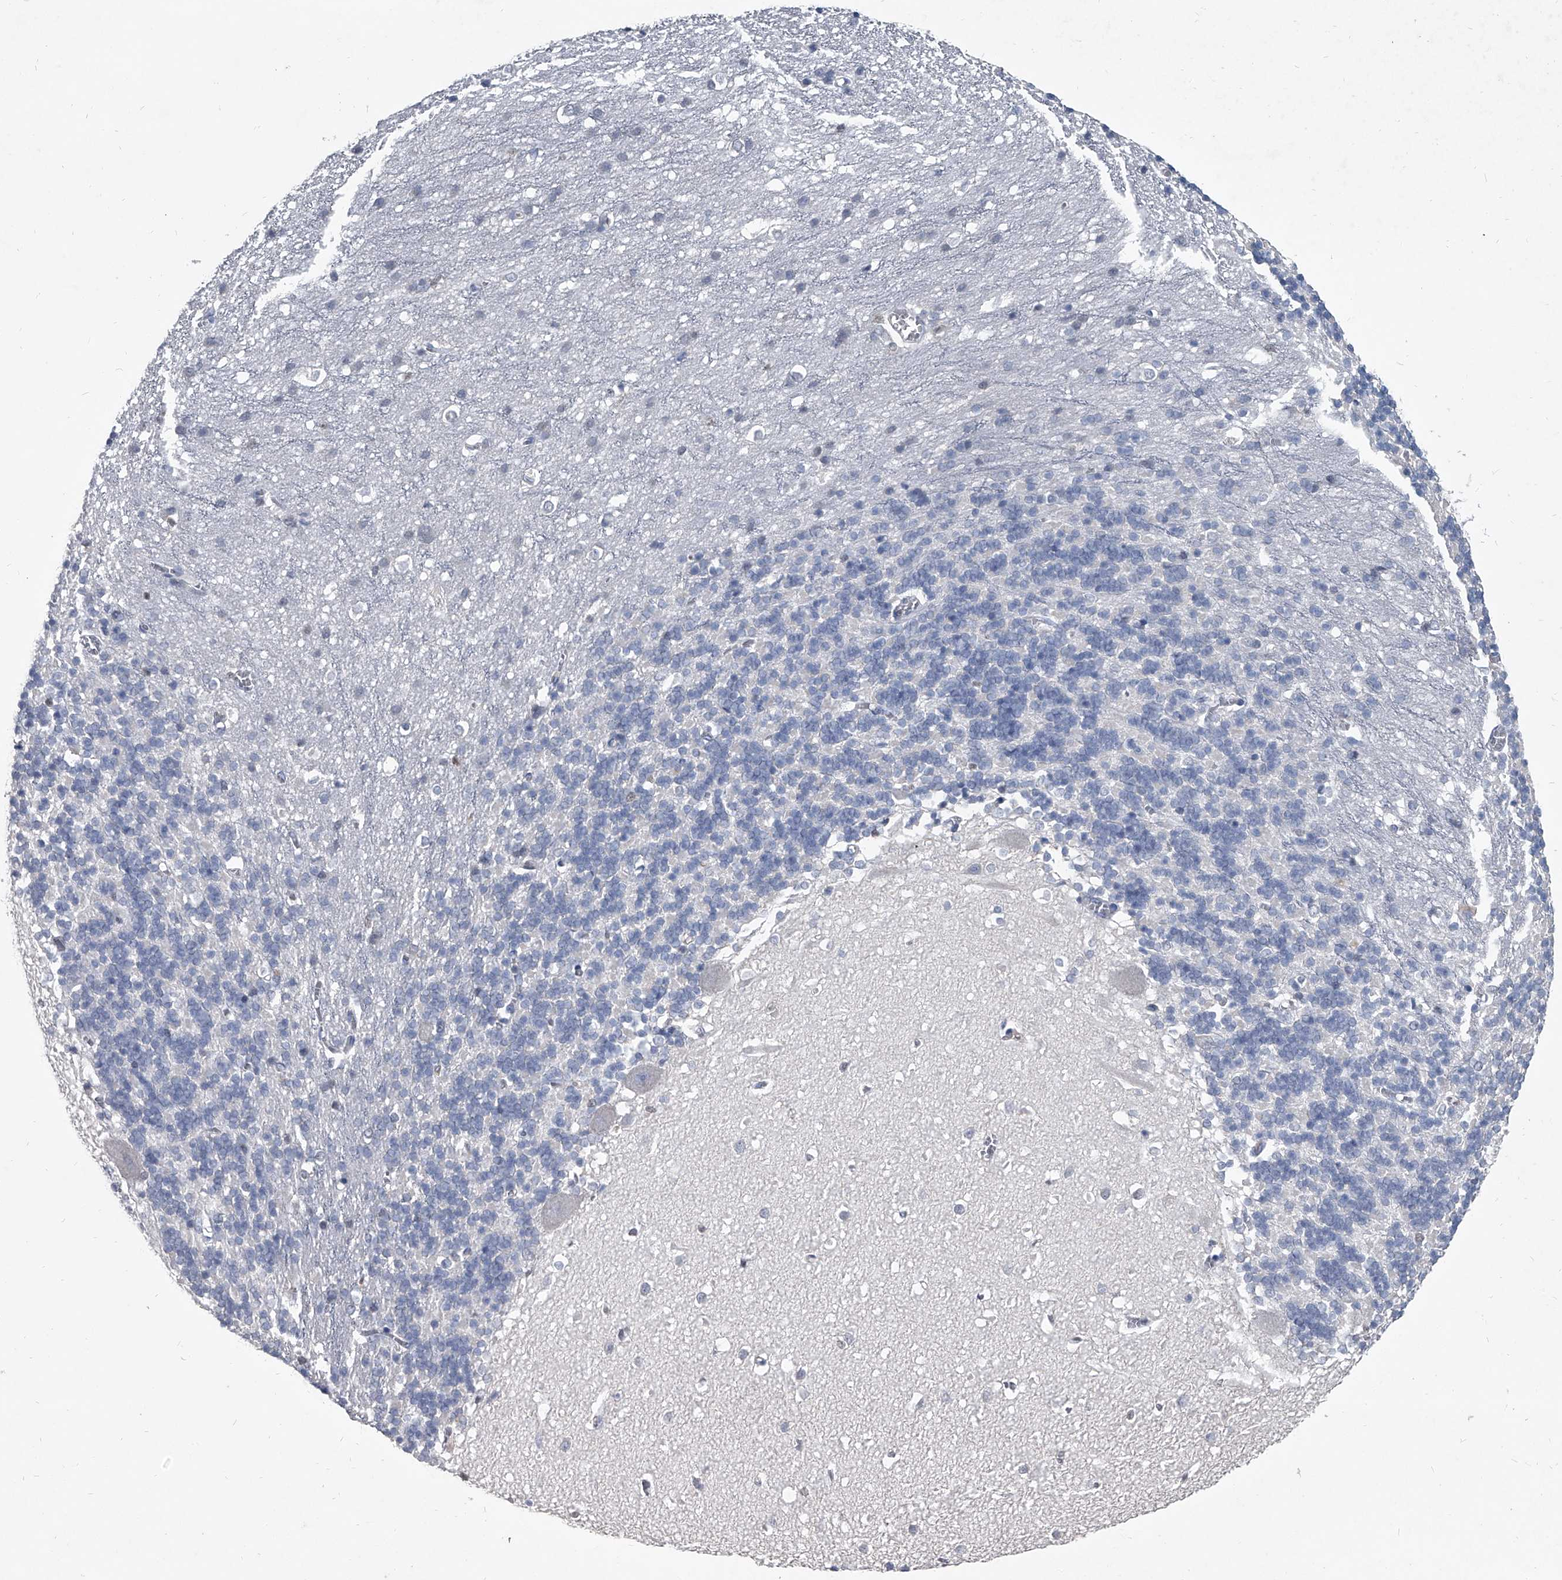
{"staining": {"intensity": "negative", "quantity": "none", "location": "none"}, "tissue": "cerebellum", "cell_type": "Cells in granular layer", "image_type": "normal", "snomed": [{"axis": "morphology", "description": "Normal tissue, NOS"}, {"axis": "topography", "description": "Cerebellum"}], "caption": "IHC of benign human cerebellum shows no positivity in cells in granular layer.", "gene": "BCAS1", "patient": {"sex": "male", "age": 37}}